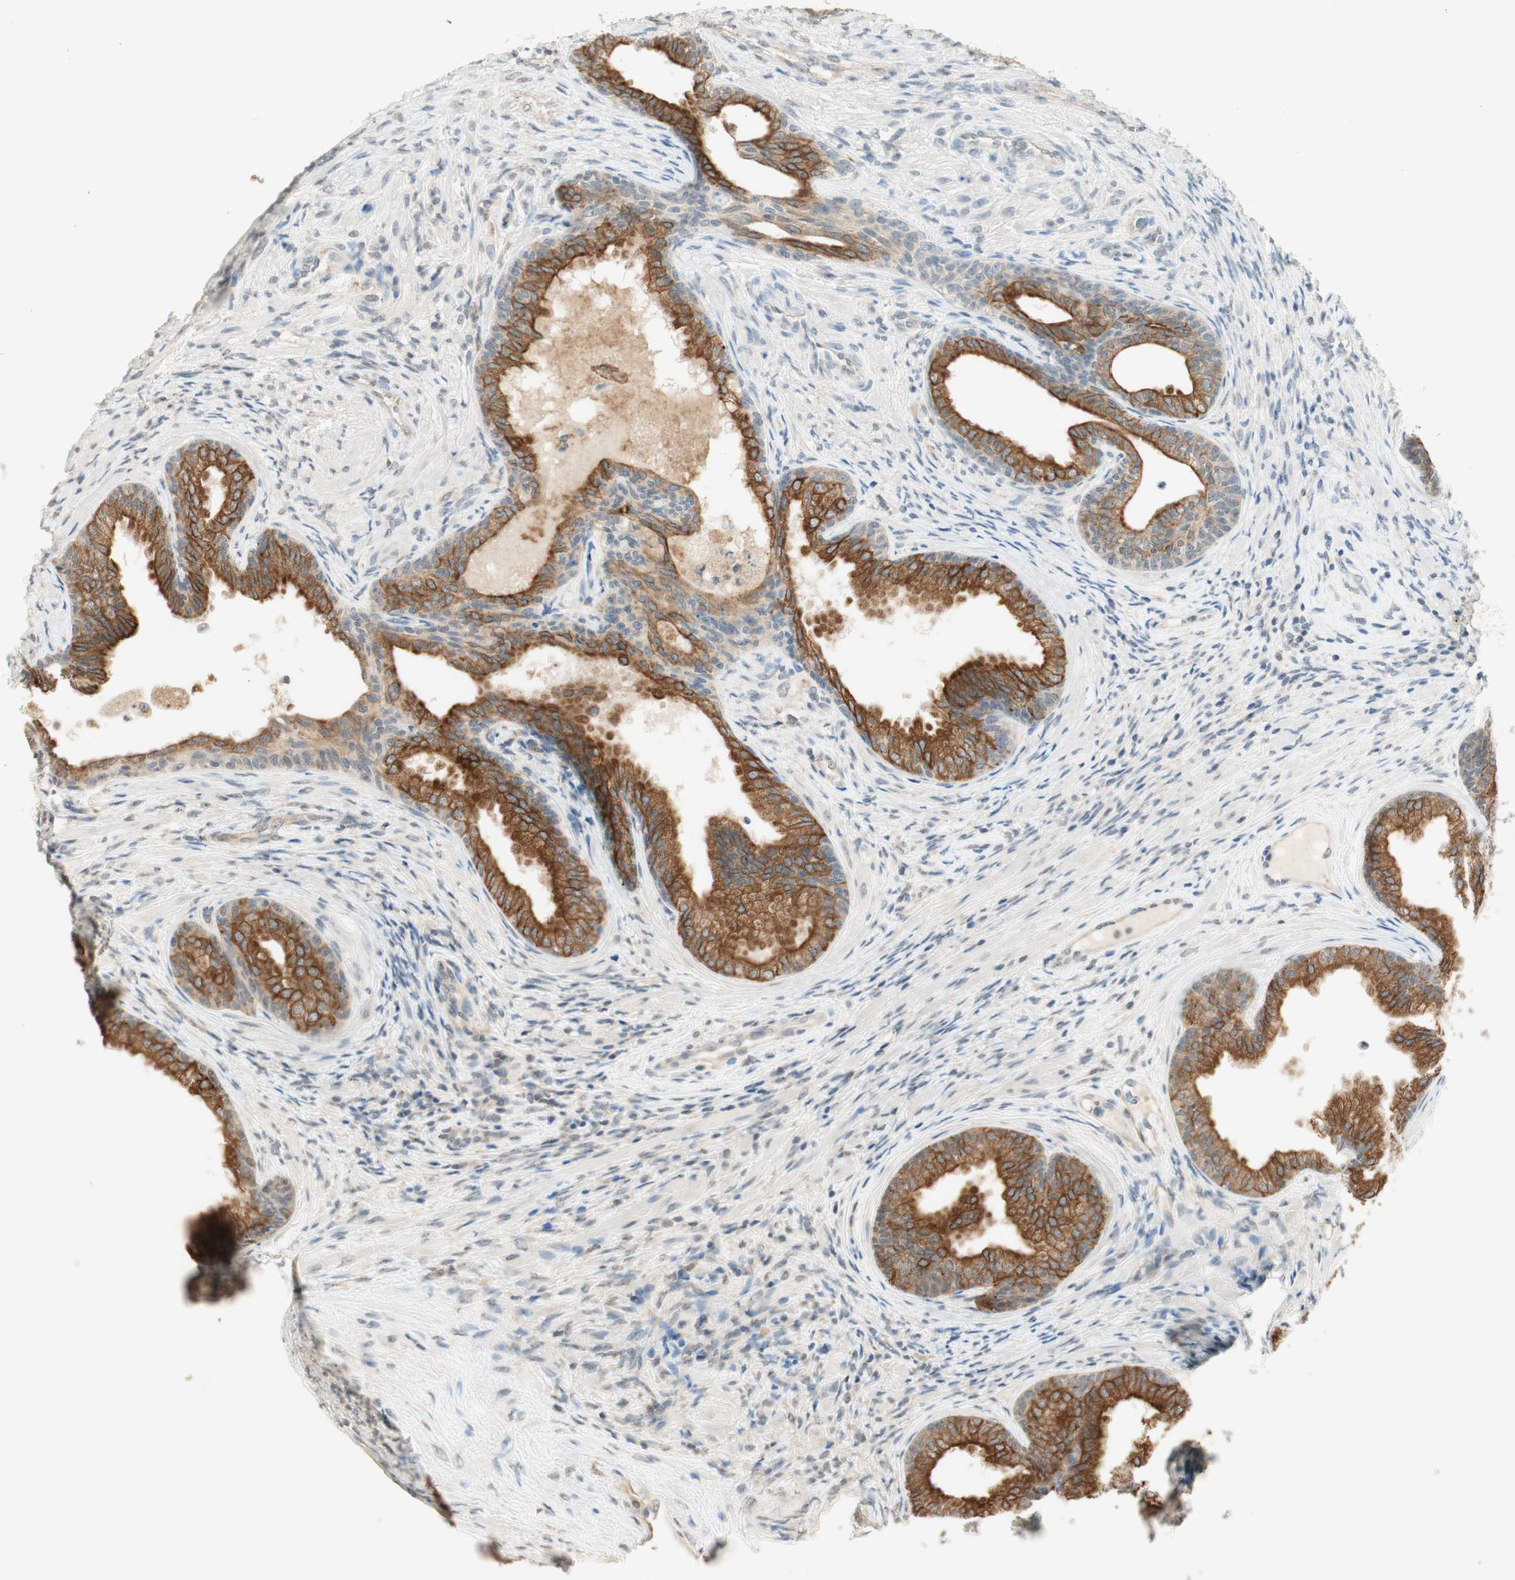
{"staining": {"intensity": "moderate", "quantity": ">75%", "location": "cytoplasmic/membranous"}, "tissue": "prostate", "cell_type": "Glandular cells", "image_type": "normal", "snomed": [{"axis": "morphology", "description": "Normal tissue, NOS"}, {"axis": "topography", "description": "Prostate"}], "caption": "IHC micrograph of benign human prostate stained for a protein (brown), which exhibits medium levels of moderate cytoplasmic/membranous staining in about >75% of glandular cells.", "gene": "SPINT2", "patient": {"sex": "male", "age": 76}}